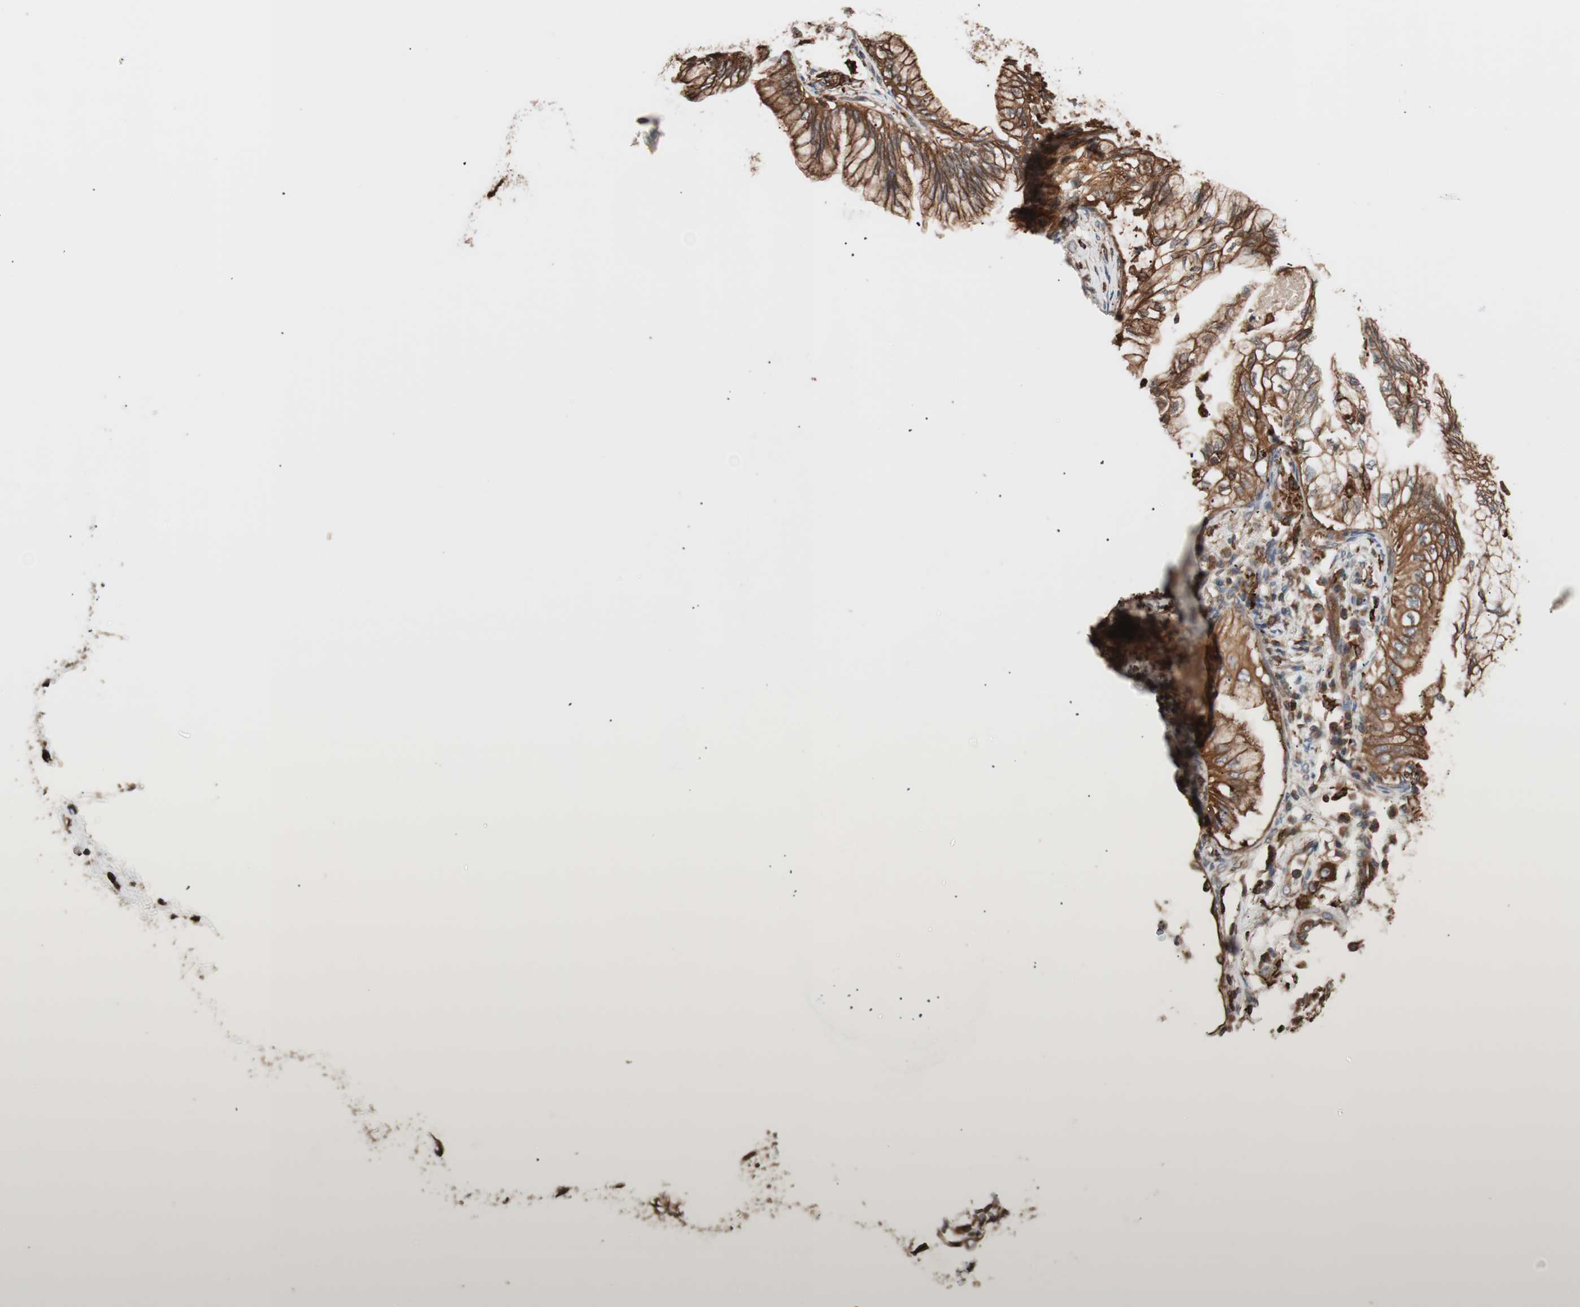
{"staining": {"intensity": "strong", "quantity": ">75%", "location": "cytoplasmic/membranous"}, "tissue": "lung cancer", "cell_type": "Tumor cells", "image_type": "cancer", "snomed": [{"axis": "morphology", "description": "Adenocarcinoma, NOS"}, {"axis": "topography", "description": "Lung"}], "caption": "Lung adenocarcinoma stained for a protein shows strong cytoplasmic/membranous positivity in tumor cells.", "gene": "CCT3", "patient": {"sex": "female", "age": 70}}